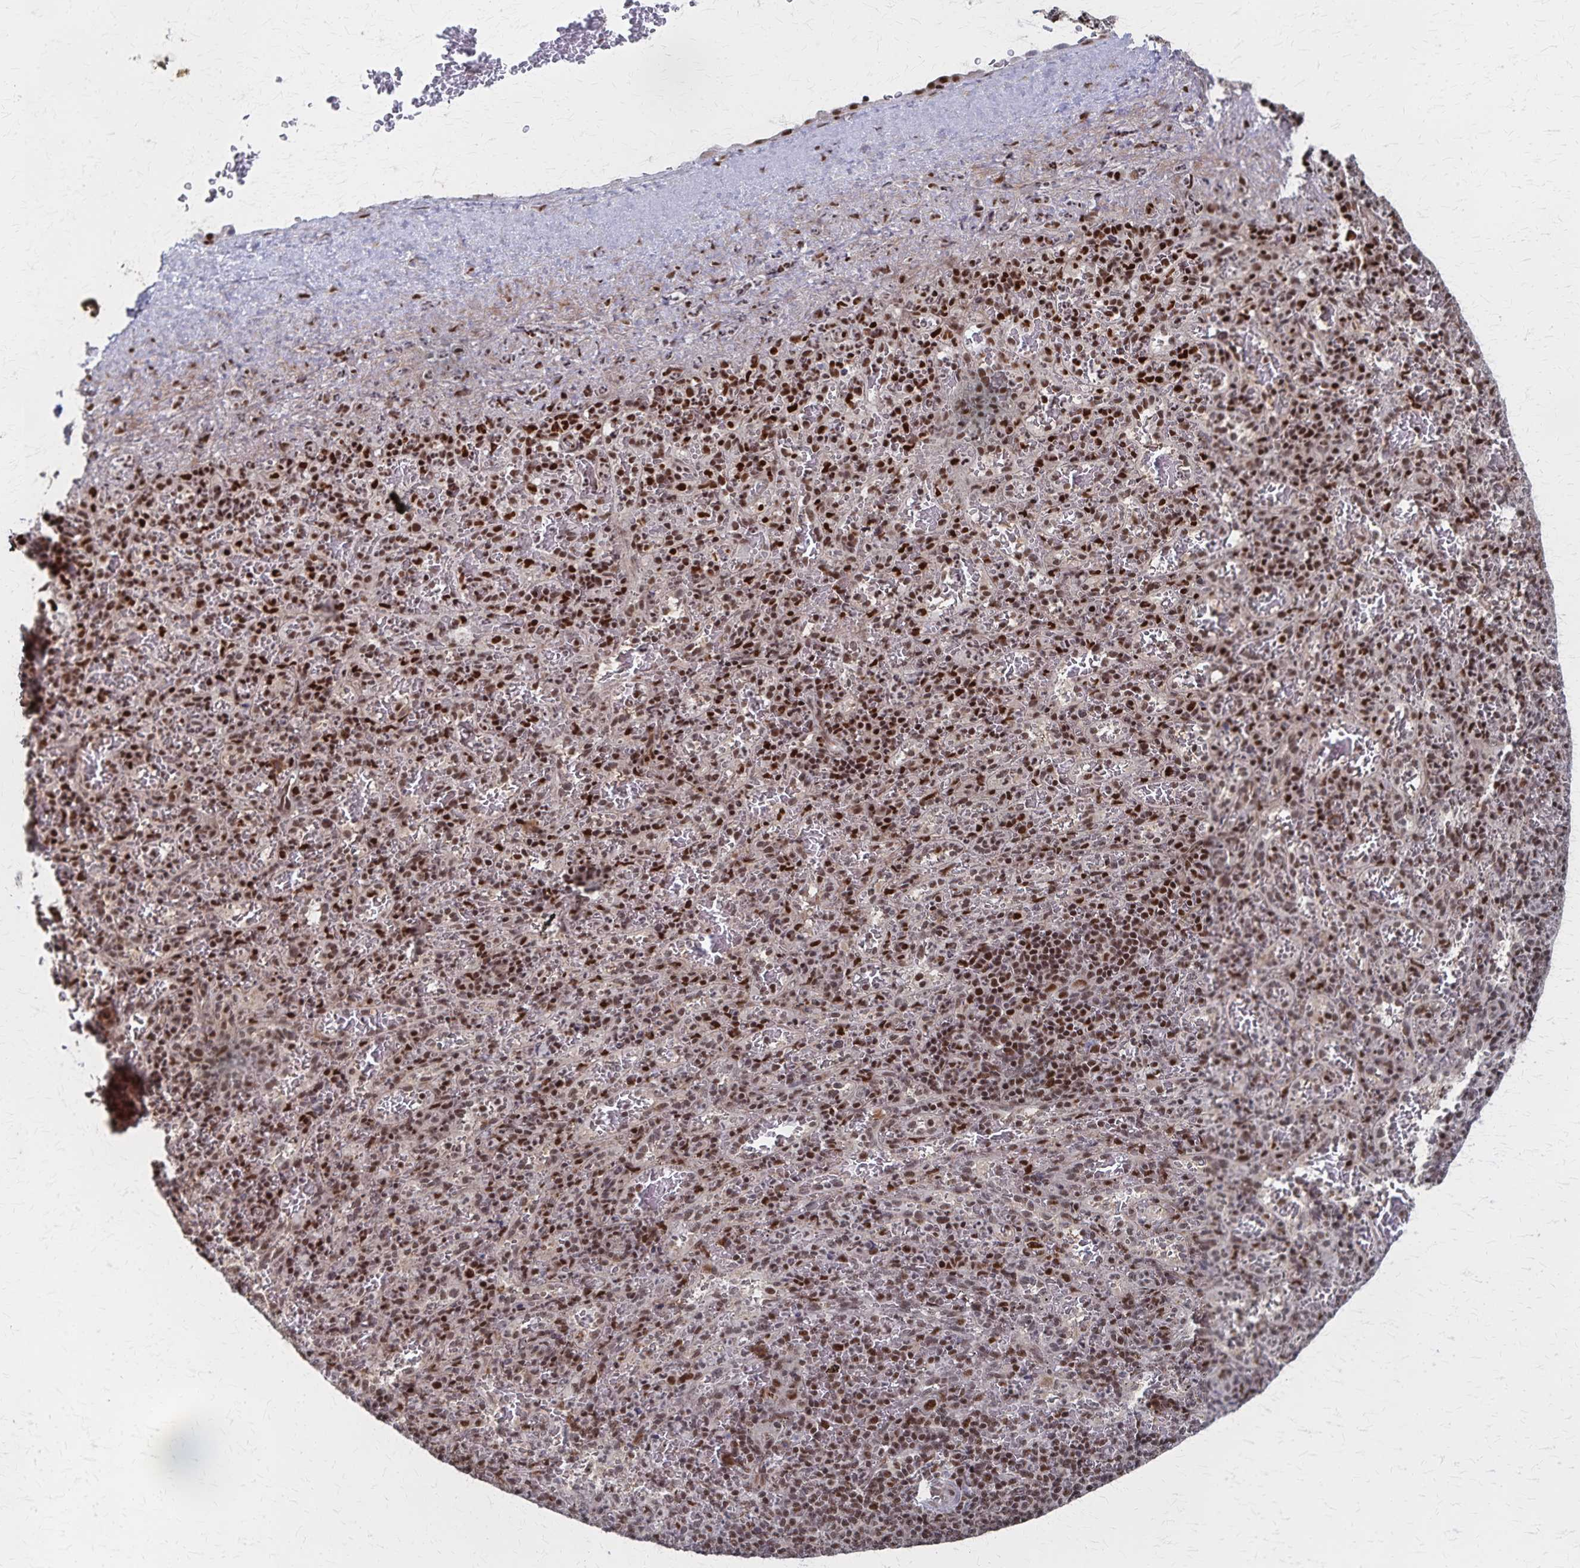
{"staining": {"intensity": "moderate", "quantity": "25%-75%", "location": "nuclear"}, "tissue": "spleen", "cell_type": "Cells in red pulp", "image_type": "normal", "snomed": [{"axis": "morphology", "description": "Normal tissue, NOS"}, {"axis": "topography", "description": "Spleen"}], "caption": "Immunohistochemical staining of benign human spleen exhibits moderate nuclear protein positivity in about 25%-75% of cells in red pulp.", "gene": "GTF2B", "patient": {"sex": "male", "age": 57}}